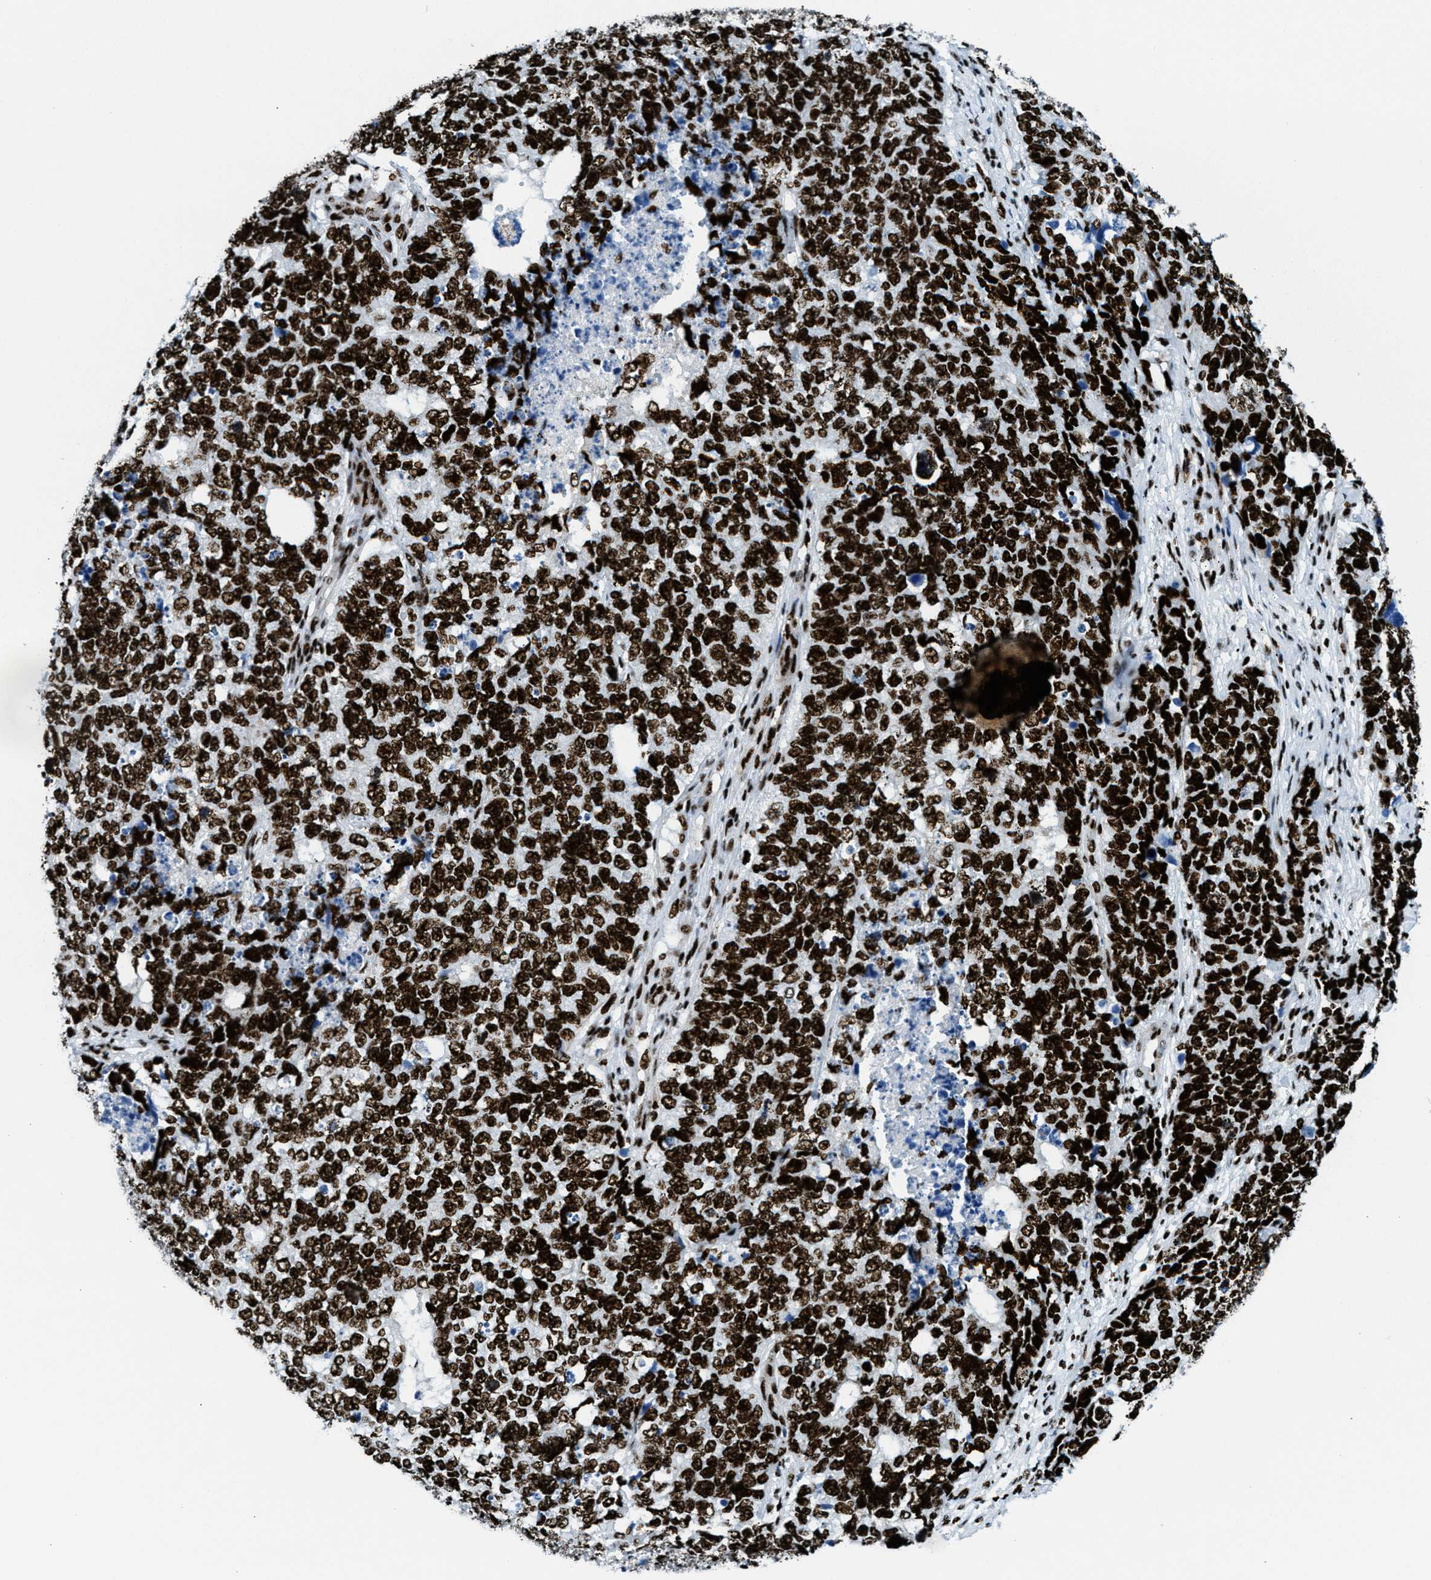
{"staining": {"intensity": "strong", "quantity": ">75%", "location": "nuclear"}, "tissue": "cervical cancer", "cell_type": "Tumor cells", "image_type": "cancer", "snomed": [{"axis": "morphology", "description": "Squamous cell carcinoma, NOS"}, {"axis": "topography", "description": "Cervix"}], "caption": "An image showing strong nuclear staining in approximately >75% of tumor cells in cervical cancer, as visualized by brown immunohistochemical staining.", "gene": "NONO", "patient": {"sex": "female", "age": 63}}